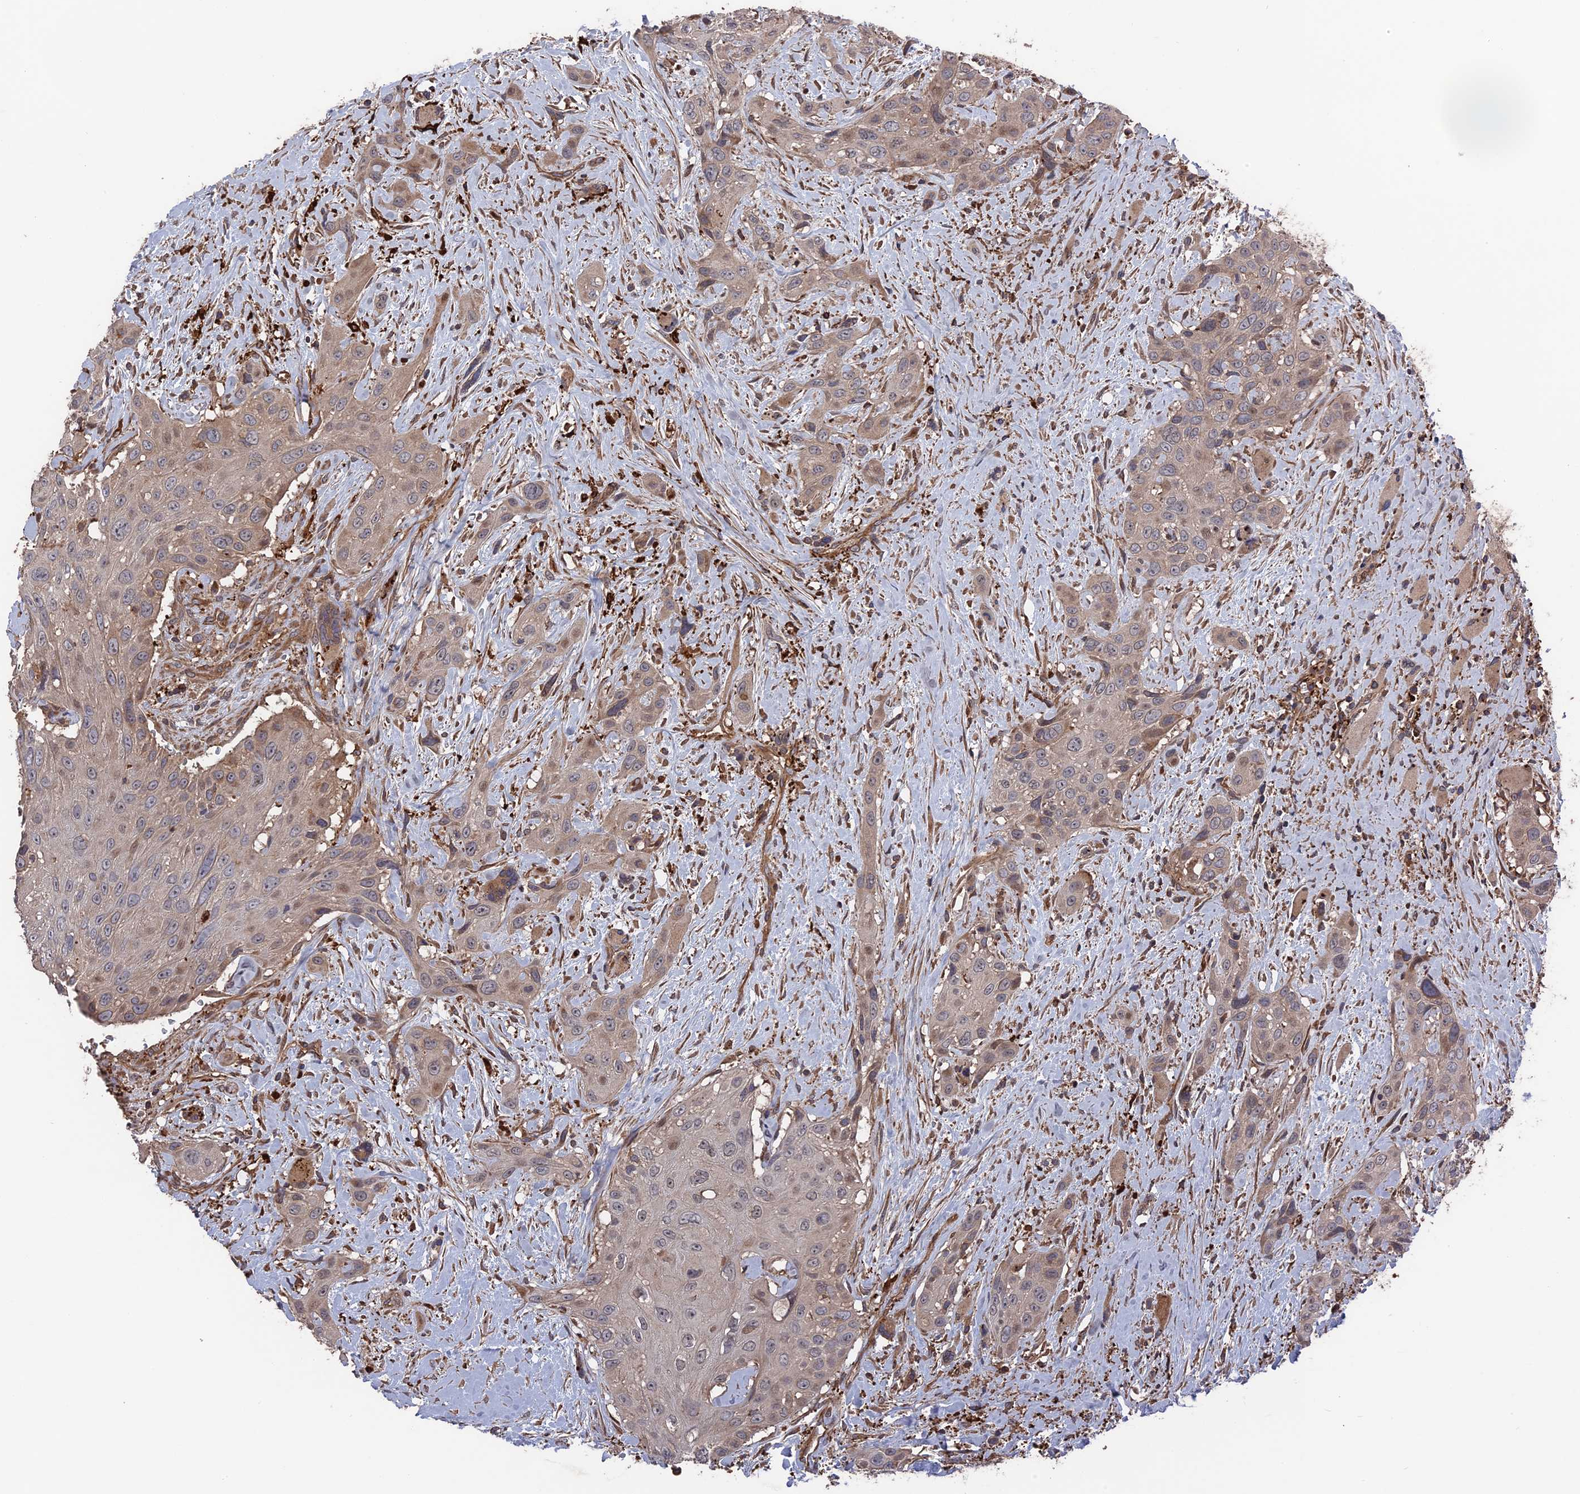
{"staining": {"intensity": "weak", "quantity": "25%-75%", "location": "cytoplasmic/membranous"}, "tissue": "head and neck cancer", "cell_type": "Tumor cells", "image_type": "cancer", "snomed": [{"axis": "morphology", "description": "Squamous cell carcinoma, NOS"}, {"axis": "topography", "description": "Head-Neck"}], "caption": "Brown immunohistochemical staining in human squamous cell carcinoma (head and neck) shows weak cytoplasmic/membranous staining in about 25%-75% of tumor cells.", "gene": "DEF8", "patient": {"sex": "male", "age": 81}}